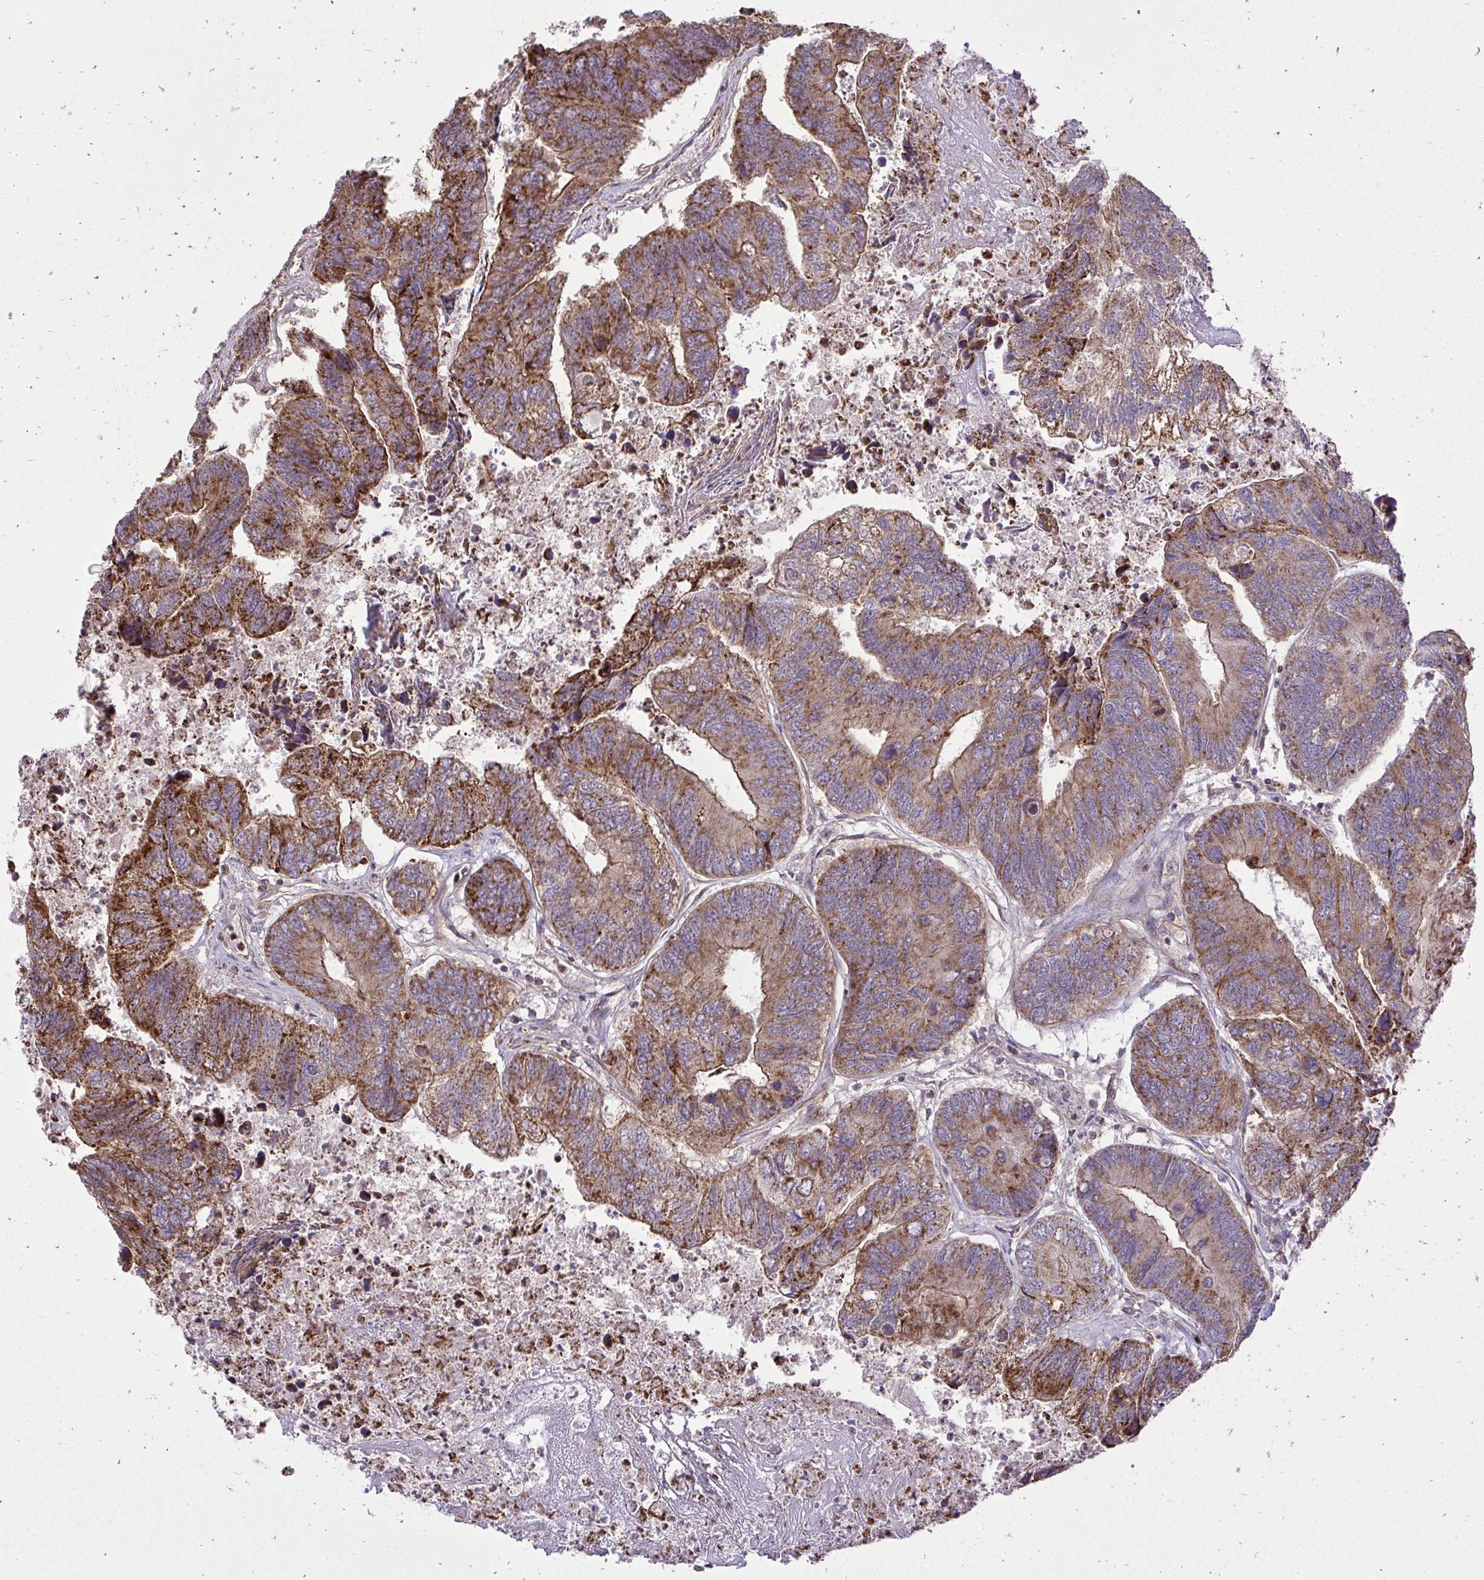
{"staining": {"intensity": "moderate", "quantity": ">75%", "location": "cytoplasmic/membranous"}, "tissue": "colorectal cancer", "cell_type": "Tumor cells", "image_type": "cancer", "snomed": [{"axis": "morphology", "description": "Adenocarcinoma, NOS"}, {"axis": "topography", "description": "Colon"}], "caption": "Approximately >75% of tumor cells in colorectal adenocarcinoma demonstrate moderate cytoplasmic/membranous protein expression as visualized by brown immunohistochemical staining.", "gene": "SLC7A5", "patient": {"sex": "female", "age": 67}}